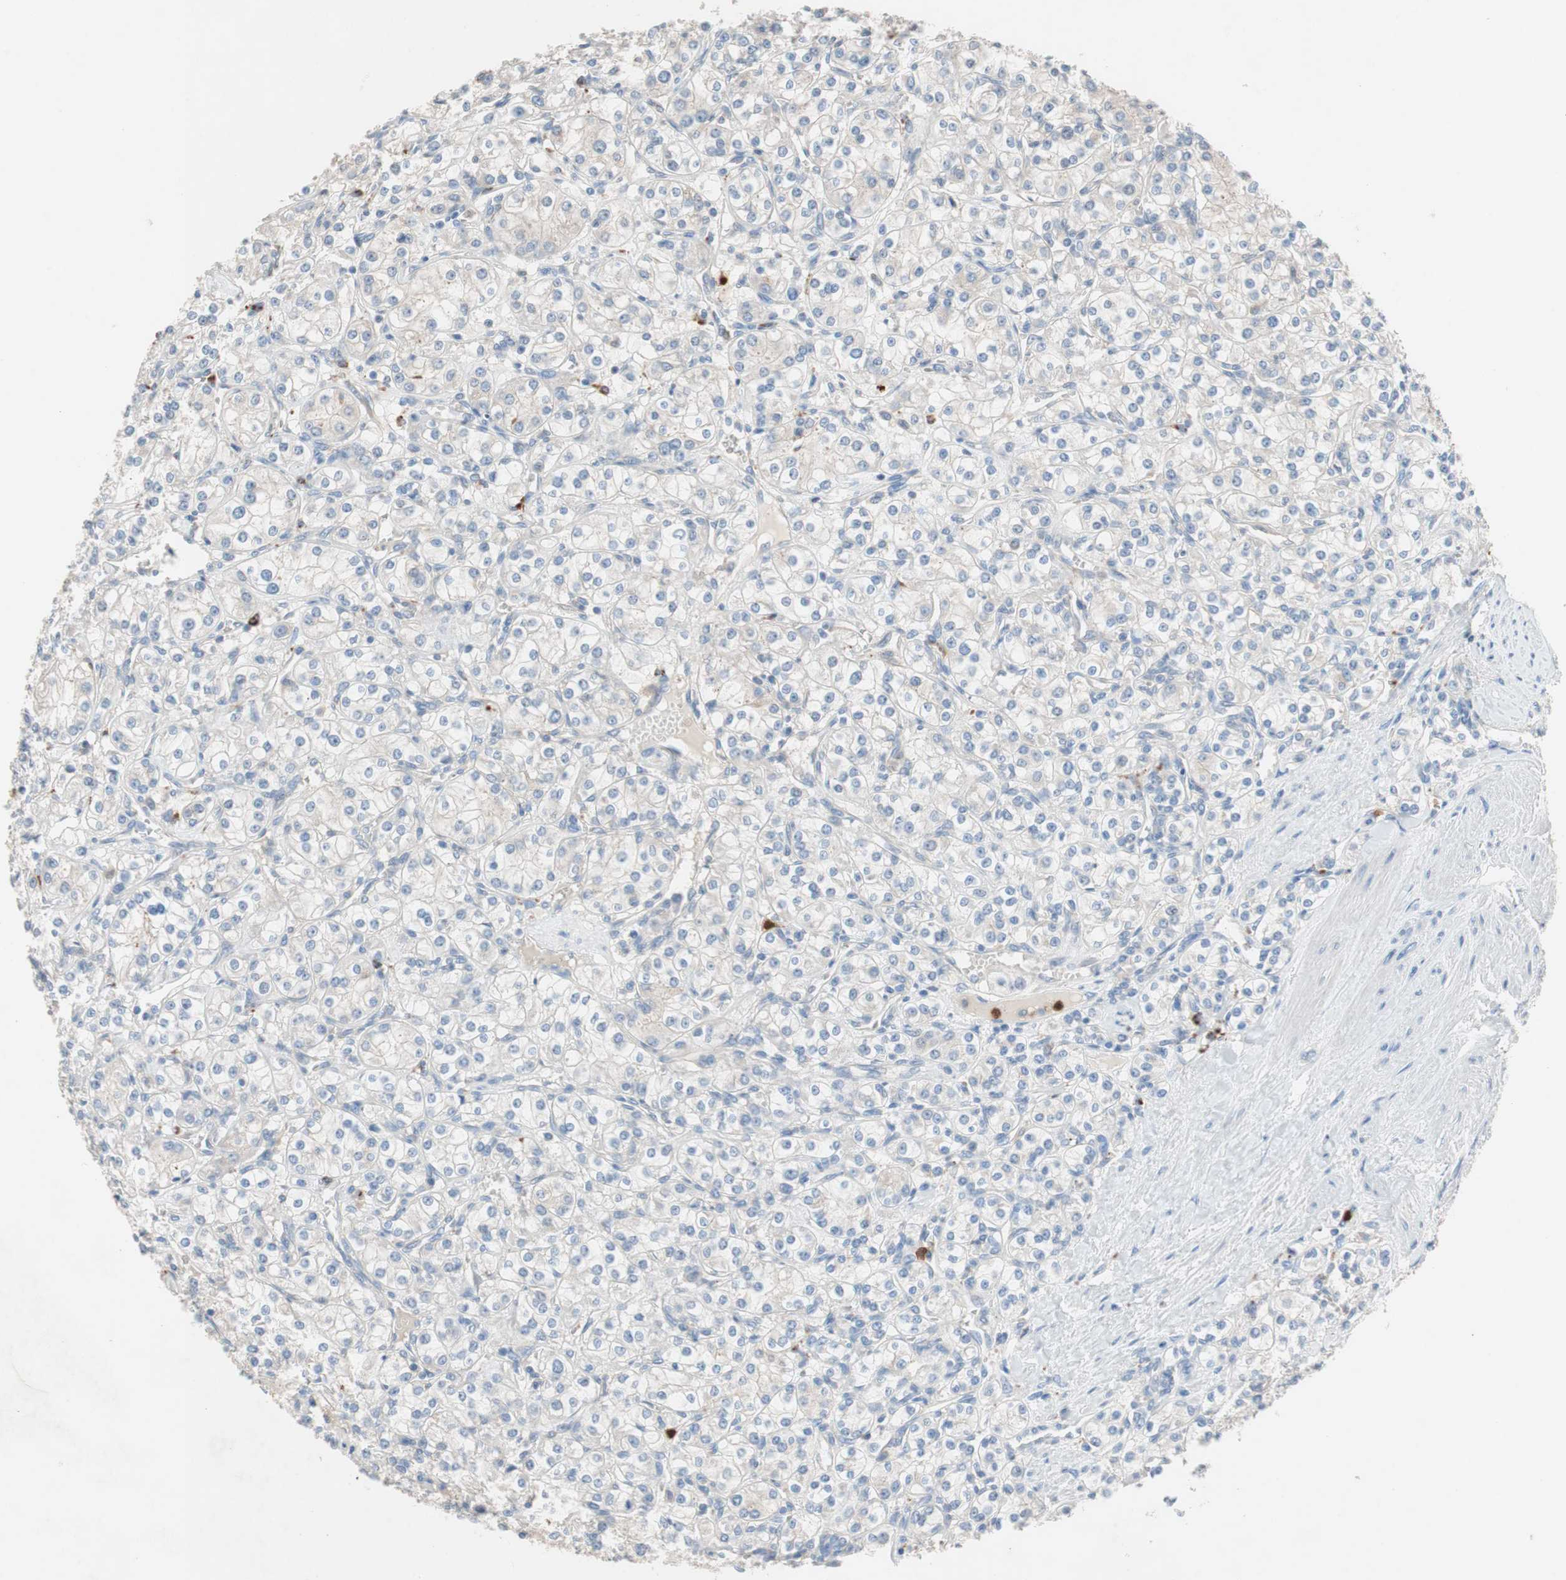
{"staining": {"intensity": "negative", "quantity": "none", "location": "none"}, "tissue": "renal cancer", "cell_type": "Tumor cells", "image_type": "cancer", "snomed": [{"axis": "morphology", "description": "Adenocarcinoma, NOS"}, {"axis": "topography", "description": "Kidney"}], "caption": "An immunohistochemistry (IHC) histopathology image of renal cancer (adenocarcinoma) is shown. There is no staining in tumor cells of renal cancer (adenocarcinoma). (DAB immunohistochemistry (IHC) visualized using brightfield microscopy, high magnification).", "gene": "CLEC4D", "patient": {"sex": "male", "age": 77}}